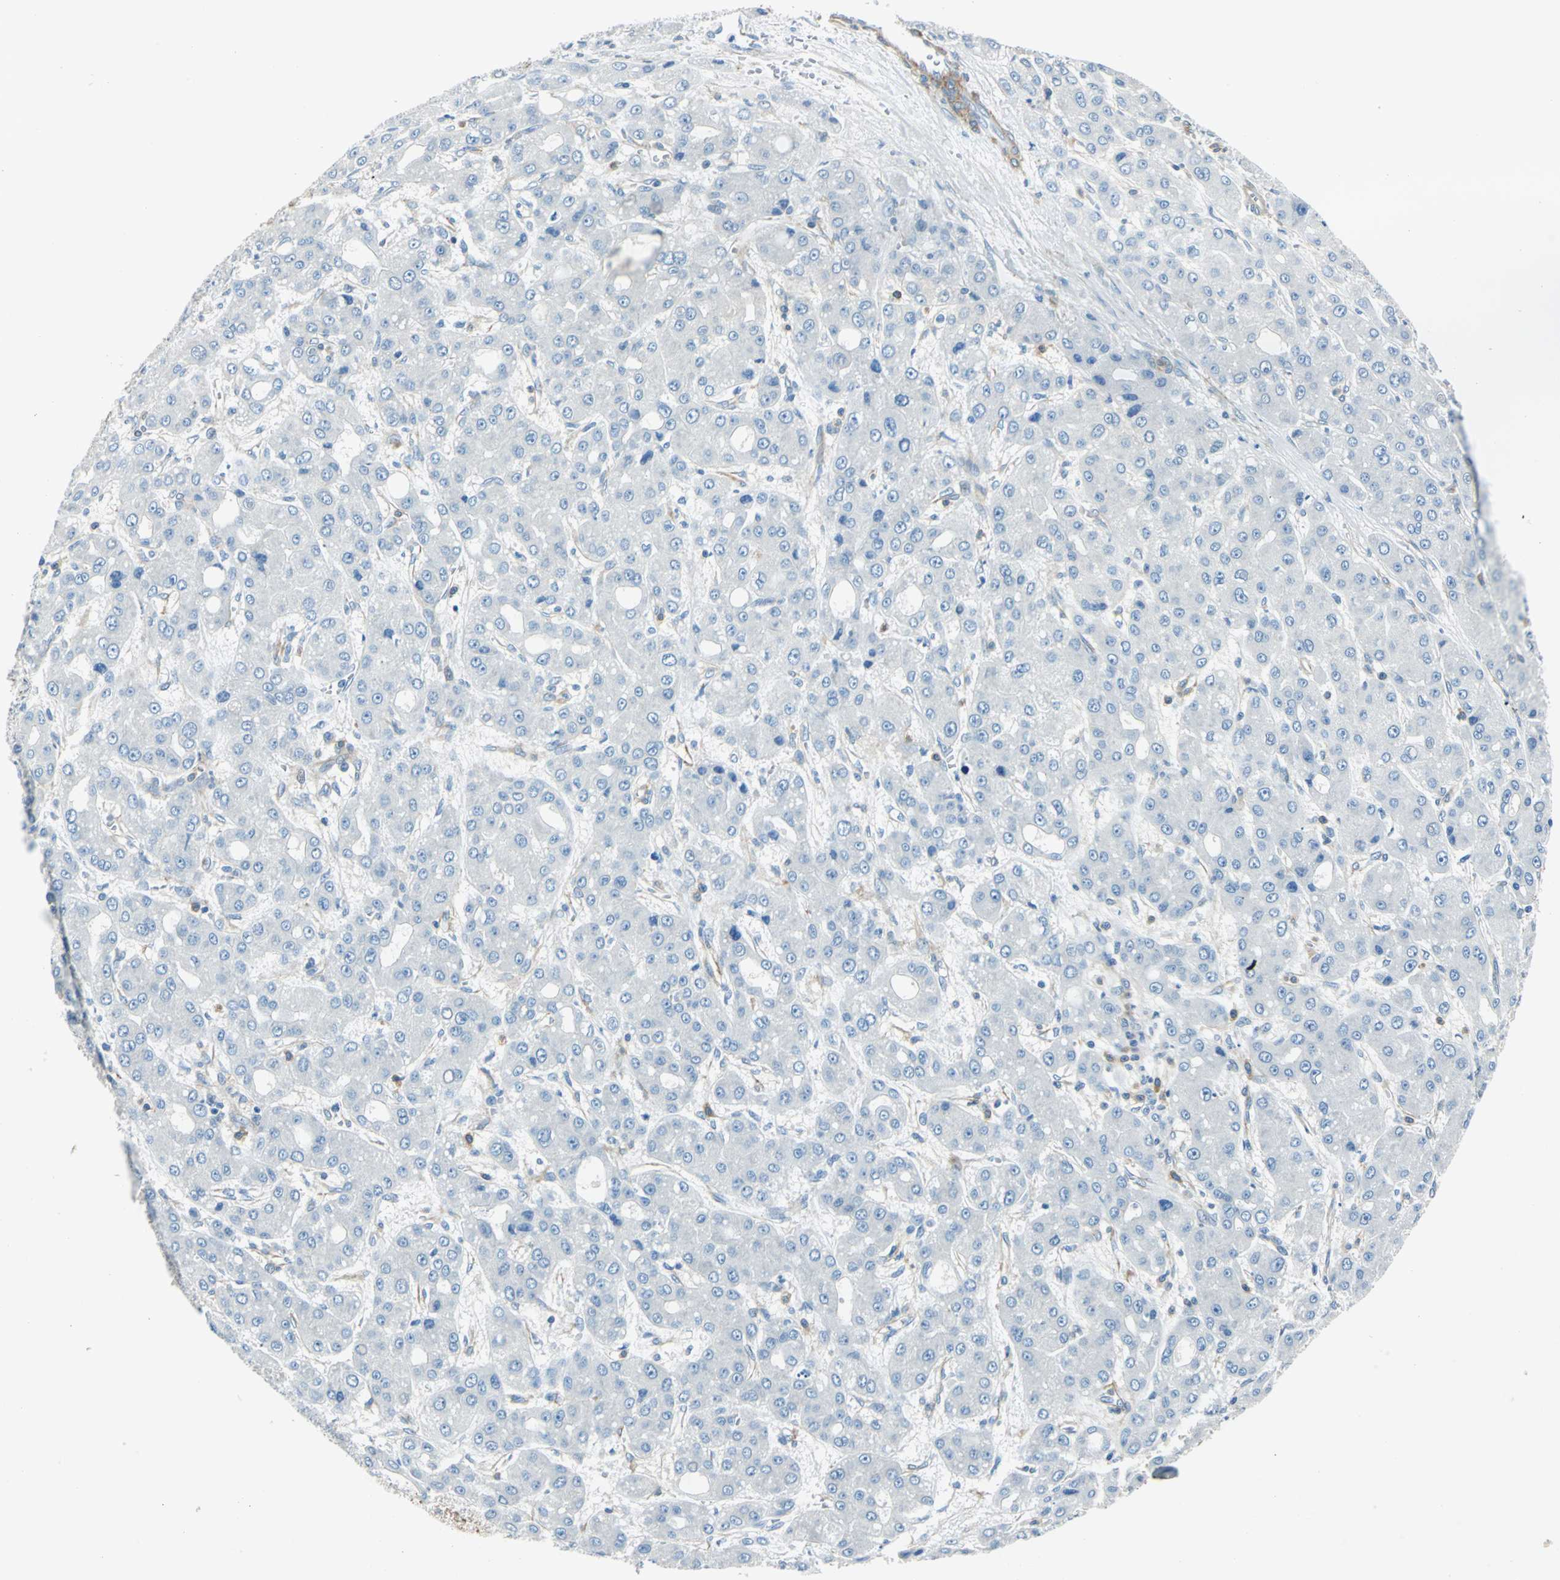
{"staining": {"intensity": "negative", "quantity": "none", "location": "none"}, "tissue": "liver cancer", "cell_type": "Tumor cells", "image_type": "cancer", "snomed": [{"axis": "morphology", "description": "Carcinoma, Hepatocellular, NOS"}, {"axis": "topography", "description": "Liver"}], "caption": "Immunohistochemistry (IHC) image of neoplastic tissue: liver hepatocellular carcinoma stained with DAB (3,3'-diaminobenzidine) reveals no significant protein positivity in tumor cells.", "gene": "AKAP12", "patient": {"sex": "male", "age": 55}}